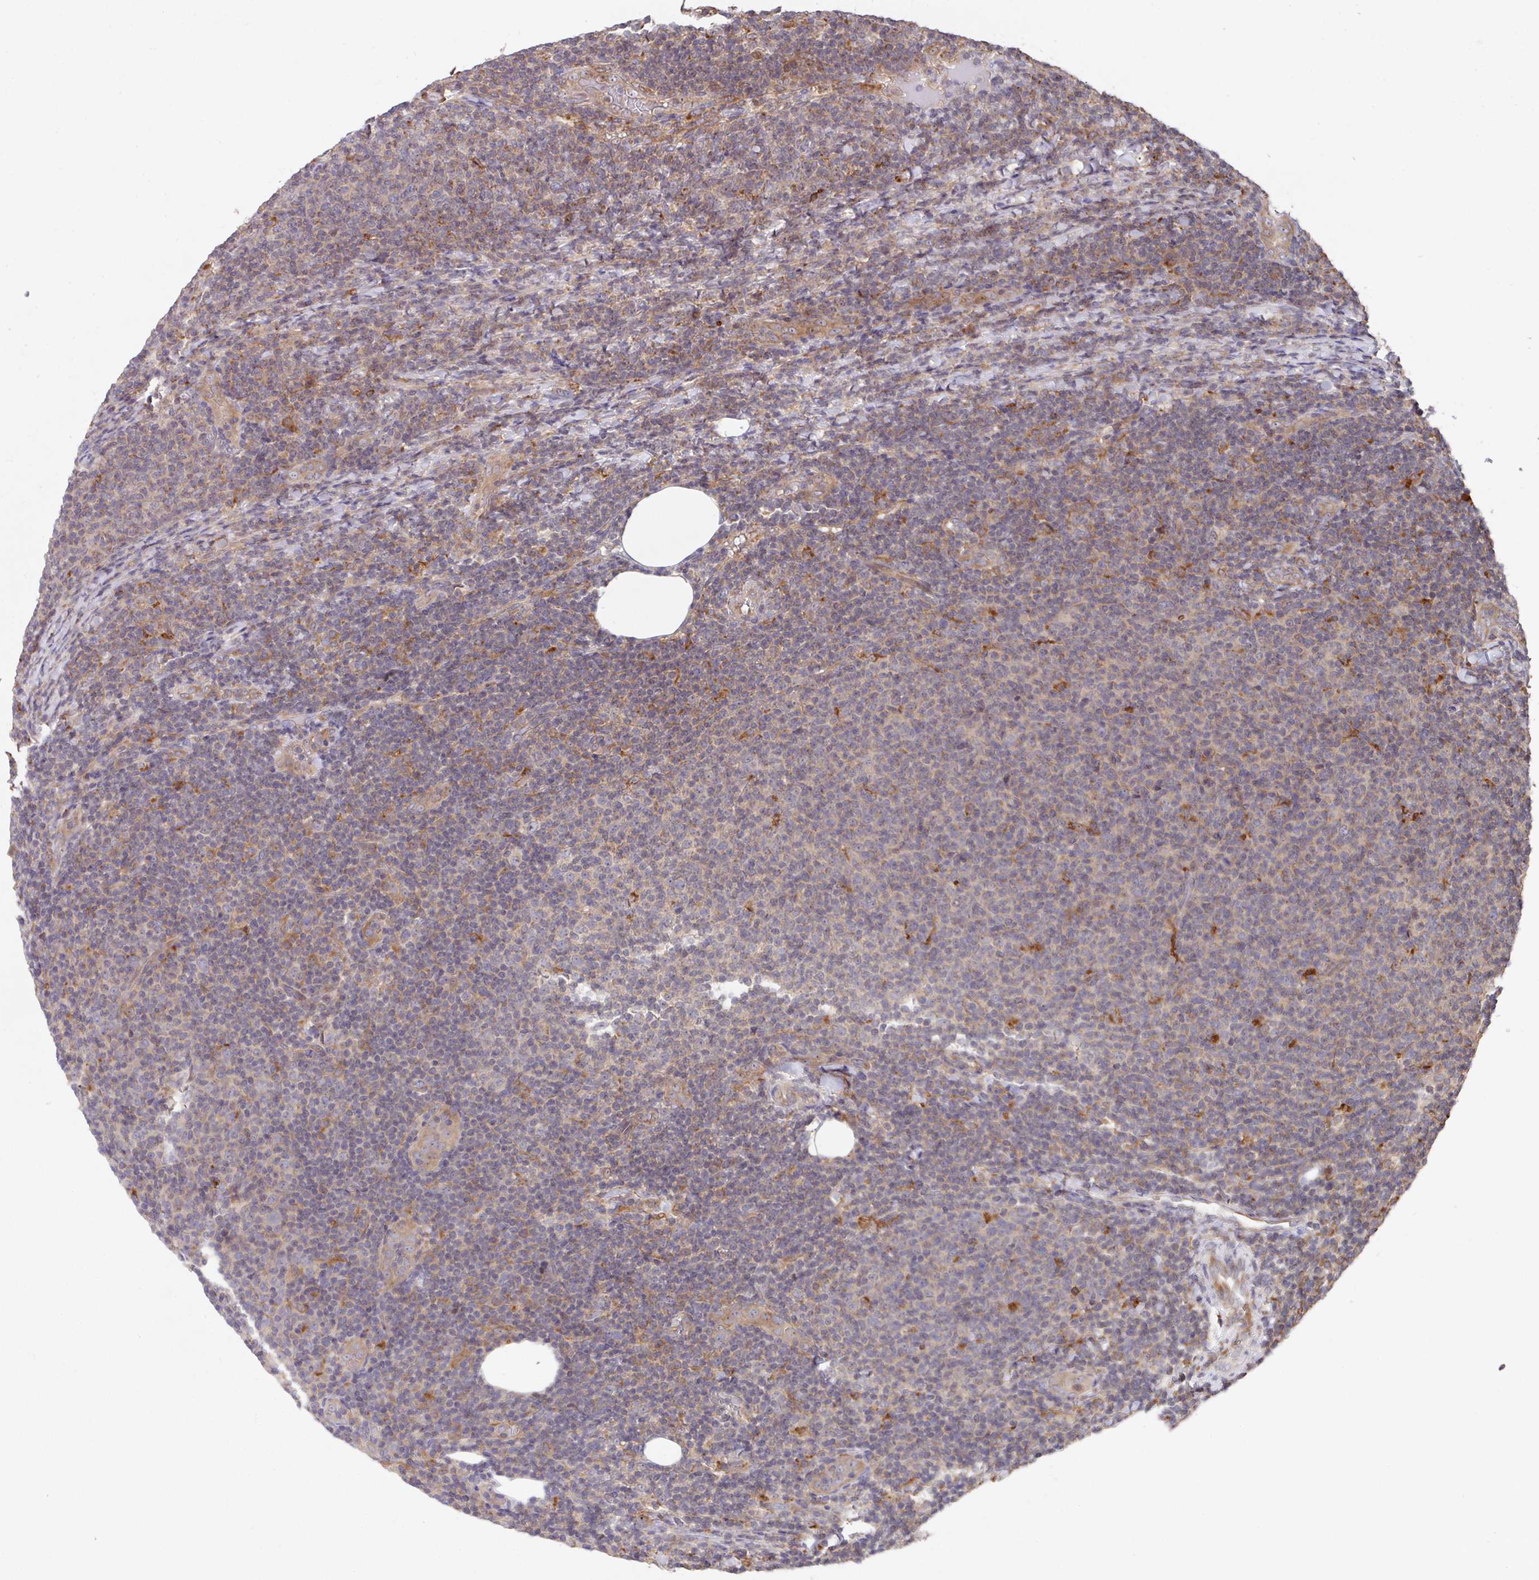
{"staining": {"intensity": "weak", "quantity": "<25%", "location": "cytoplasmic/membranous"}, "tissue": "lymphoma", "cell_type": "Tumor cells", "image_type": "cancer", "snomed": [{"axis": "morphology", "description": "Malignant lymphoma, non-Hodgkin's type, Low grade"}, {"axis": "topography", "description": "Lymph node"}], "caption": "A micrograph of low-grade malignant lymphoma, non-Hodgkin's type stained for a protein shows no brown staining in tumor cells.", "gene": "TRIM14", "patient": {"sex": "male", "age": 66}}